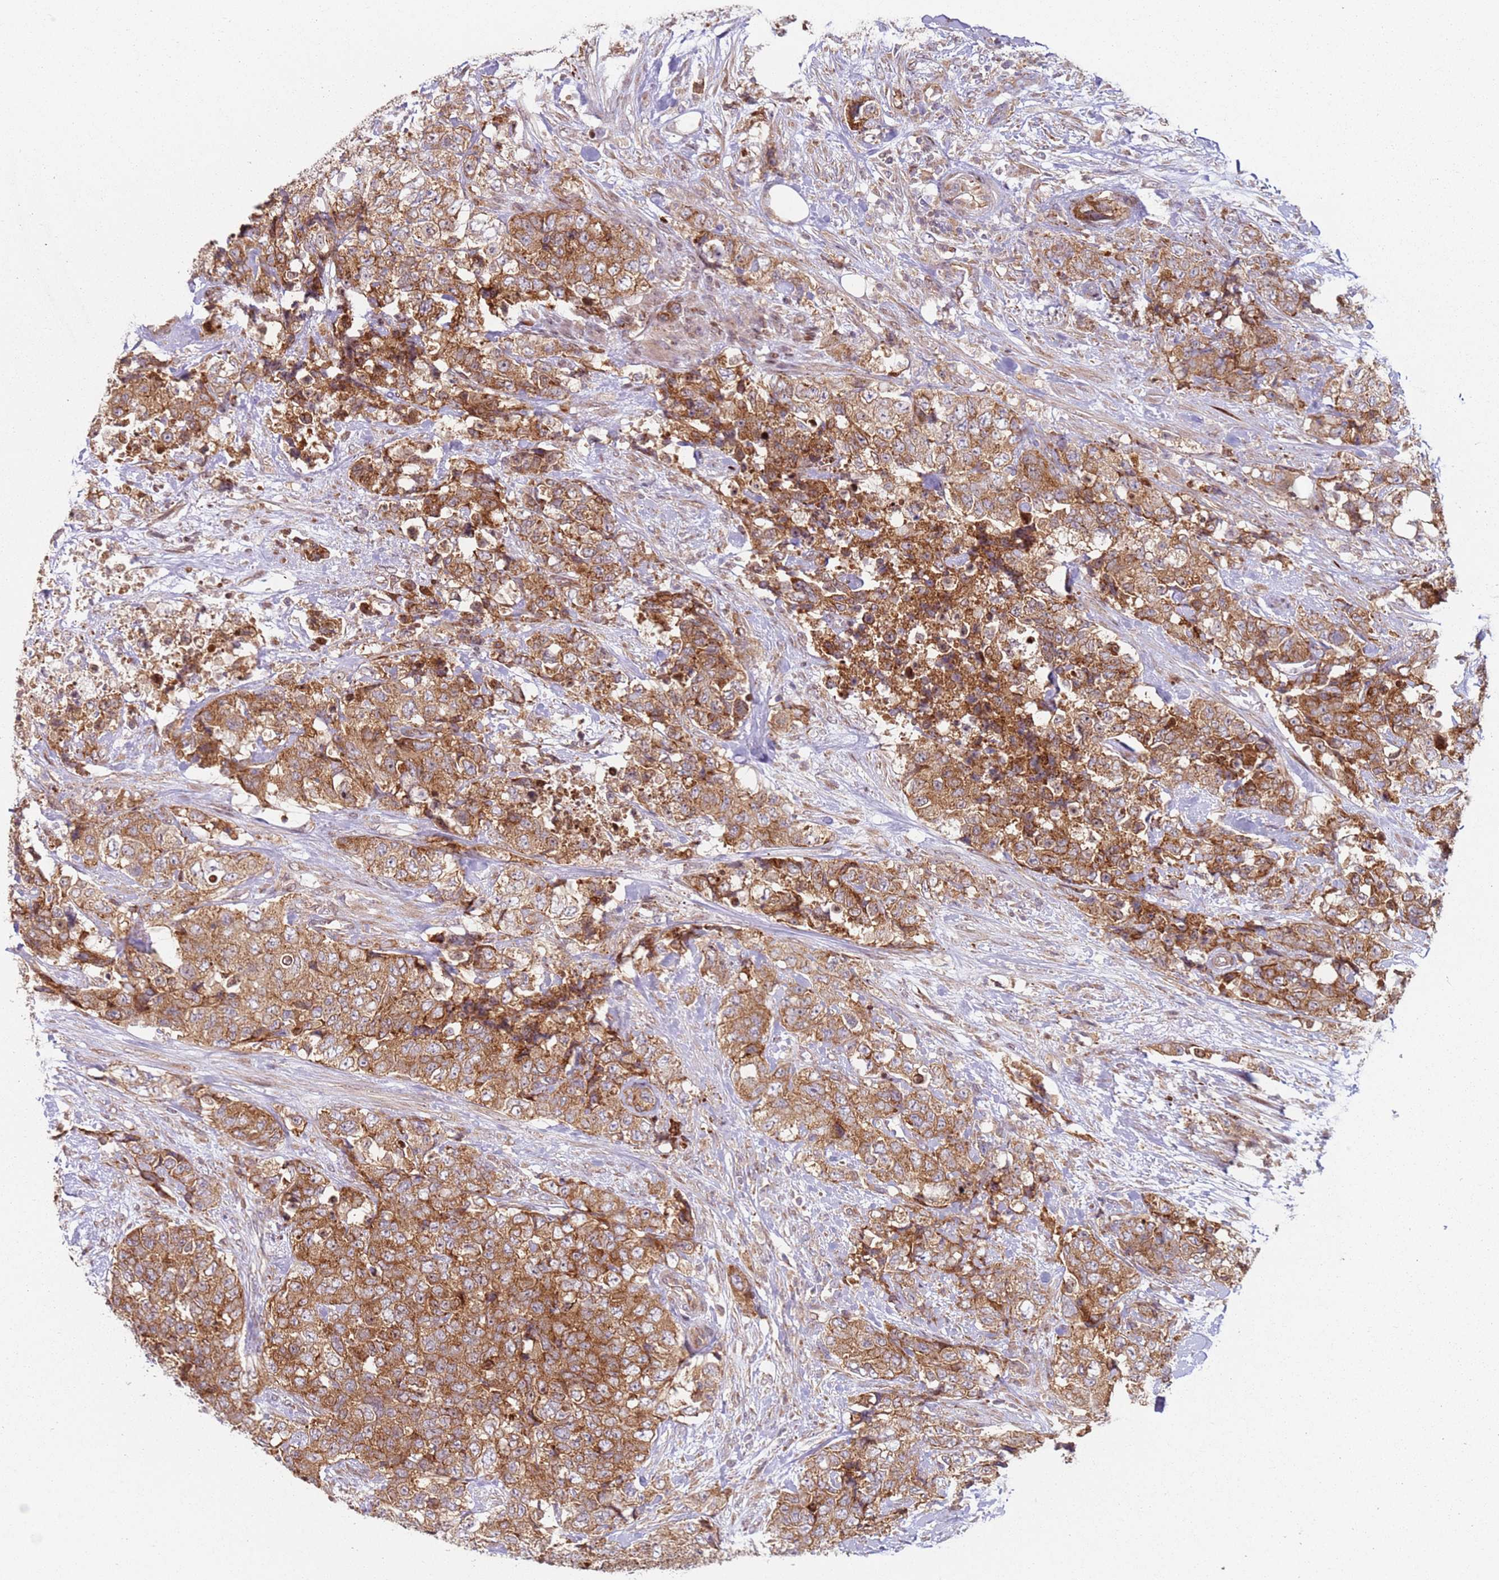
{"staining": {"intensity": "strong", "quantity": ">75%", "location": "cytoplasmic/membranous"}, "tissue": "urothelial cancer", "cell_type": "Tumor cells", "image_type": "cancer", "snomed": [{"axis": "morphology", "description": "Urothelial carcinoma, High grade"}, {"axis": "topography", "description": "Urinary bladder"}], "caption": "High-grade urothelial carcinoma tissue reveals strong cytoplasmic/membranous staining in about >75% of tumor cells", "gene": "HNRNPLL", "patient": {"sex": "female", "age": 78}}